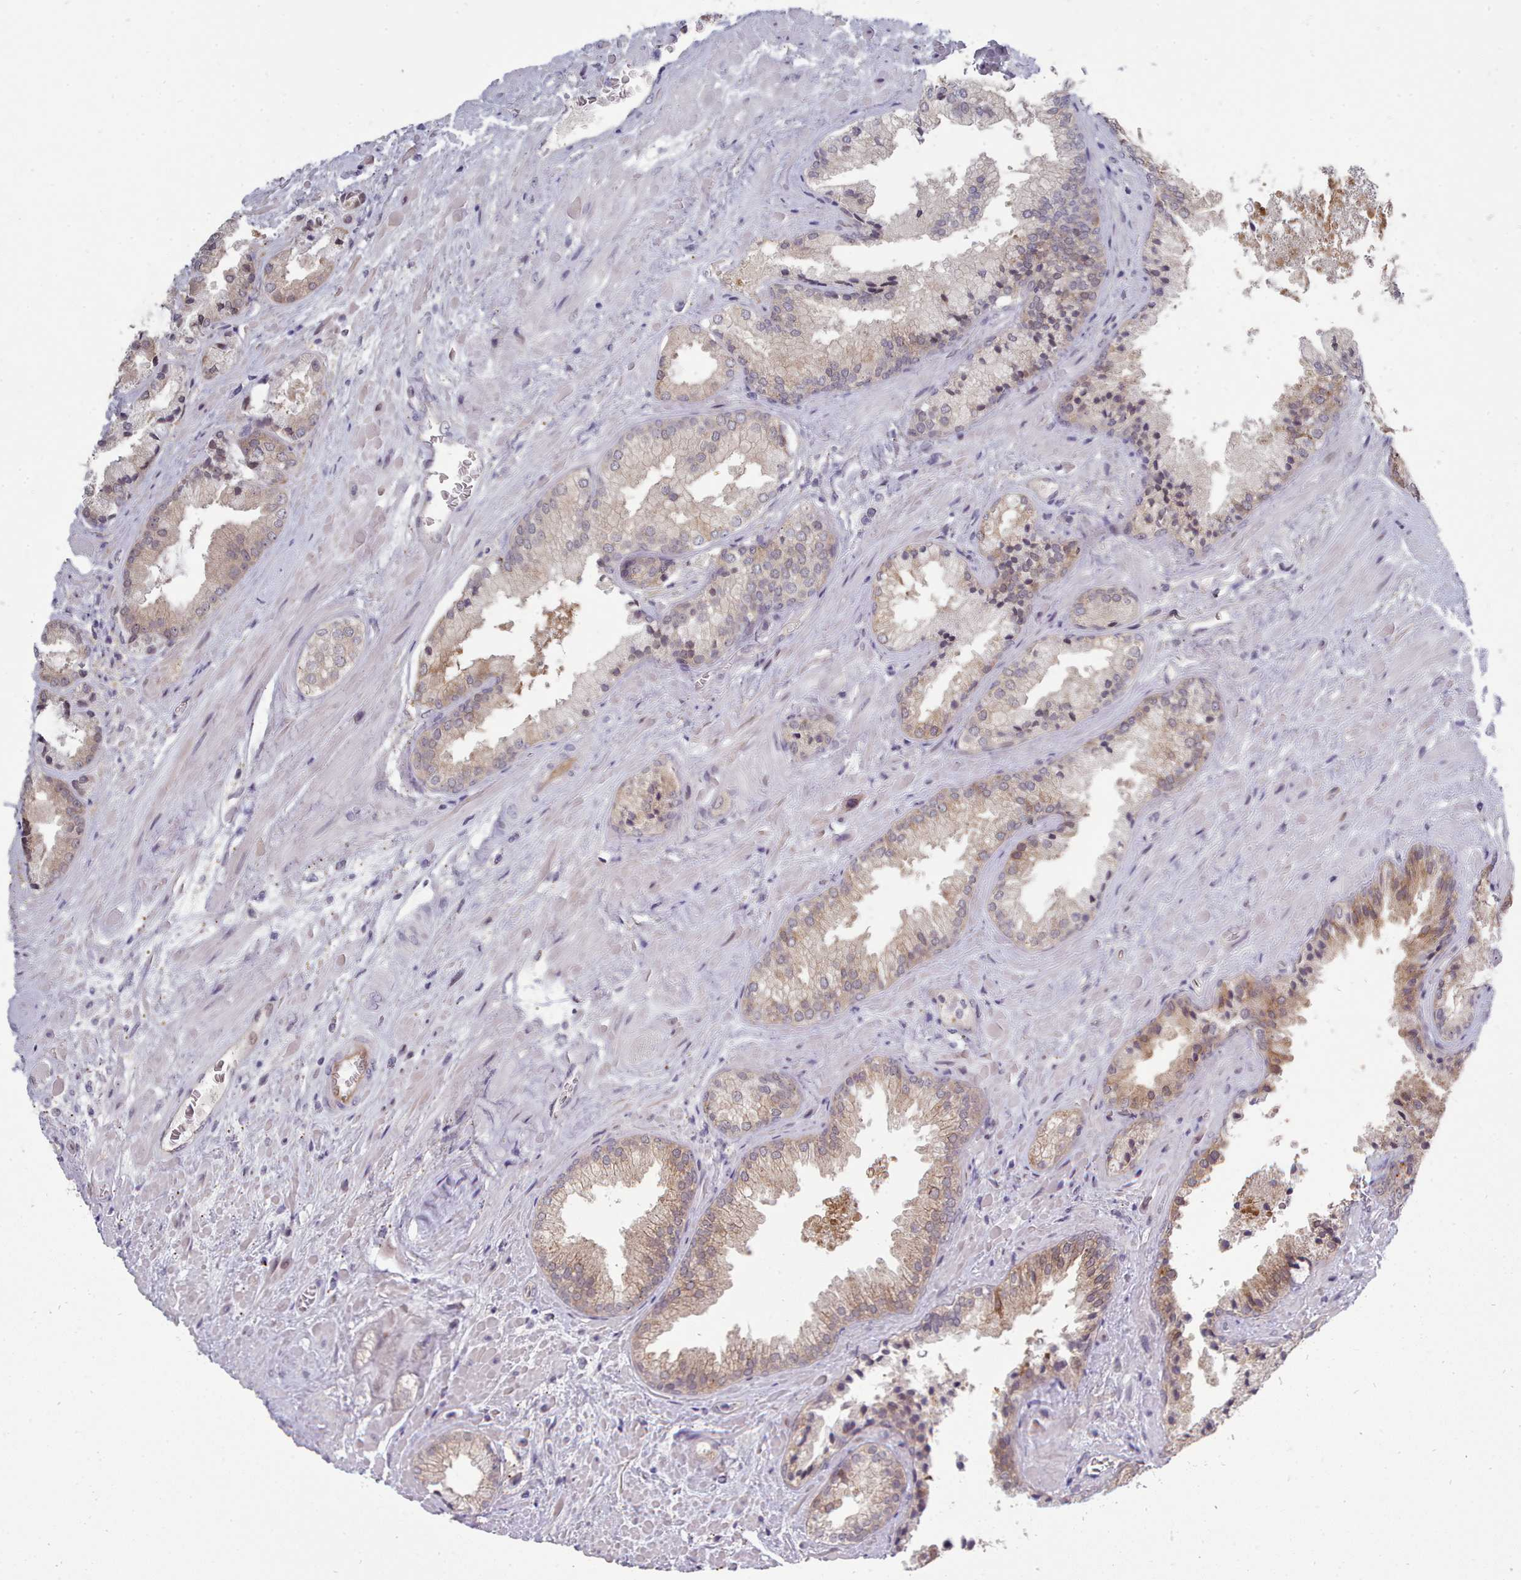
{"staining": {"intensity": "weak", "quantity": "25%-75%", "location": "cytoplasmic/membranous"}, "tissue": "prostate cancer", "cell_type": "Tumor cells", "image_type": "cancer", "snomed": [{"axis": "morphology", "description": "Adenocarcinoma, High grade"}, {"axis": "topography", "description": "Prostate"}], "caption": "Immunohistochemistry image of neoplastic tissue: prostate cancer (high-grade adenocarcinoma) stained using IHC exhibits low levels of weak protein expression localized specifically in the cytoplasmic/membranous of tumor cells, appearing as a cytoplasmic/membranous brown color.", "gene": "GINS1", "patient": {"sex": "male", "age": 71}}